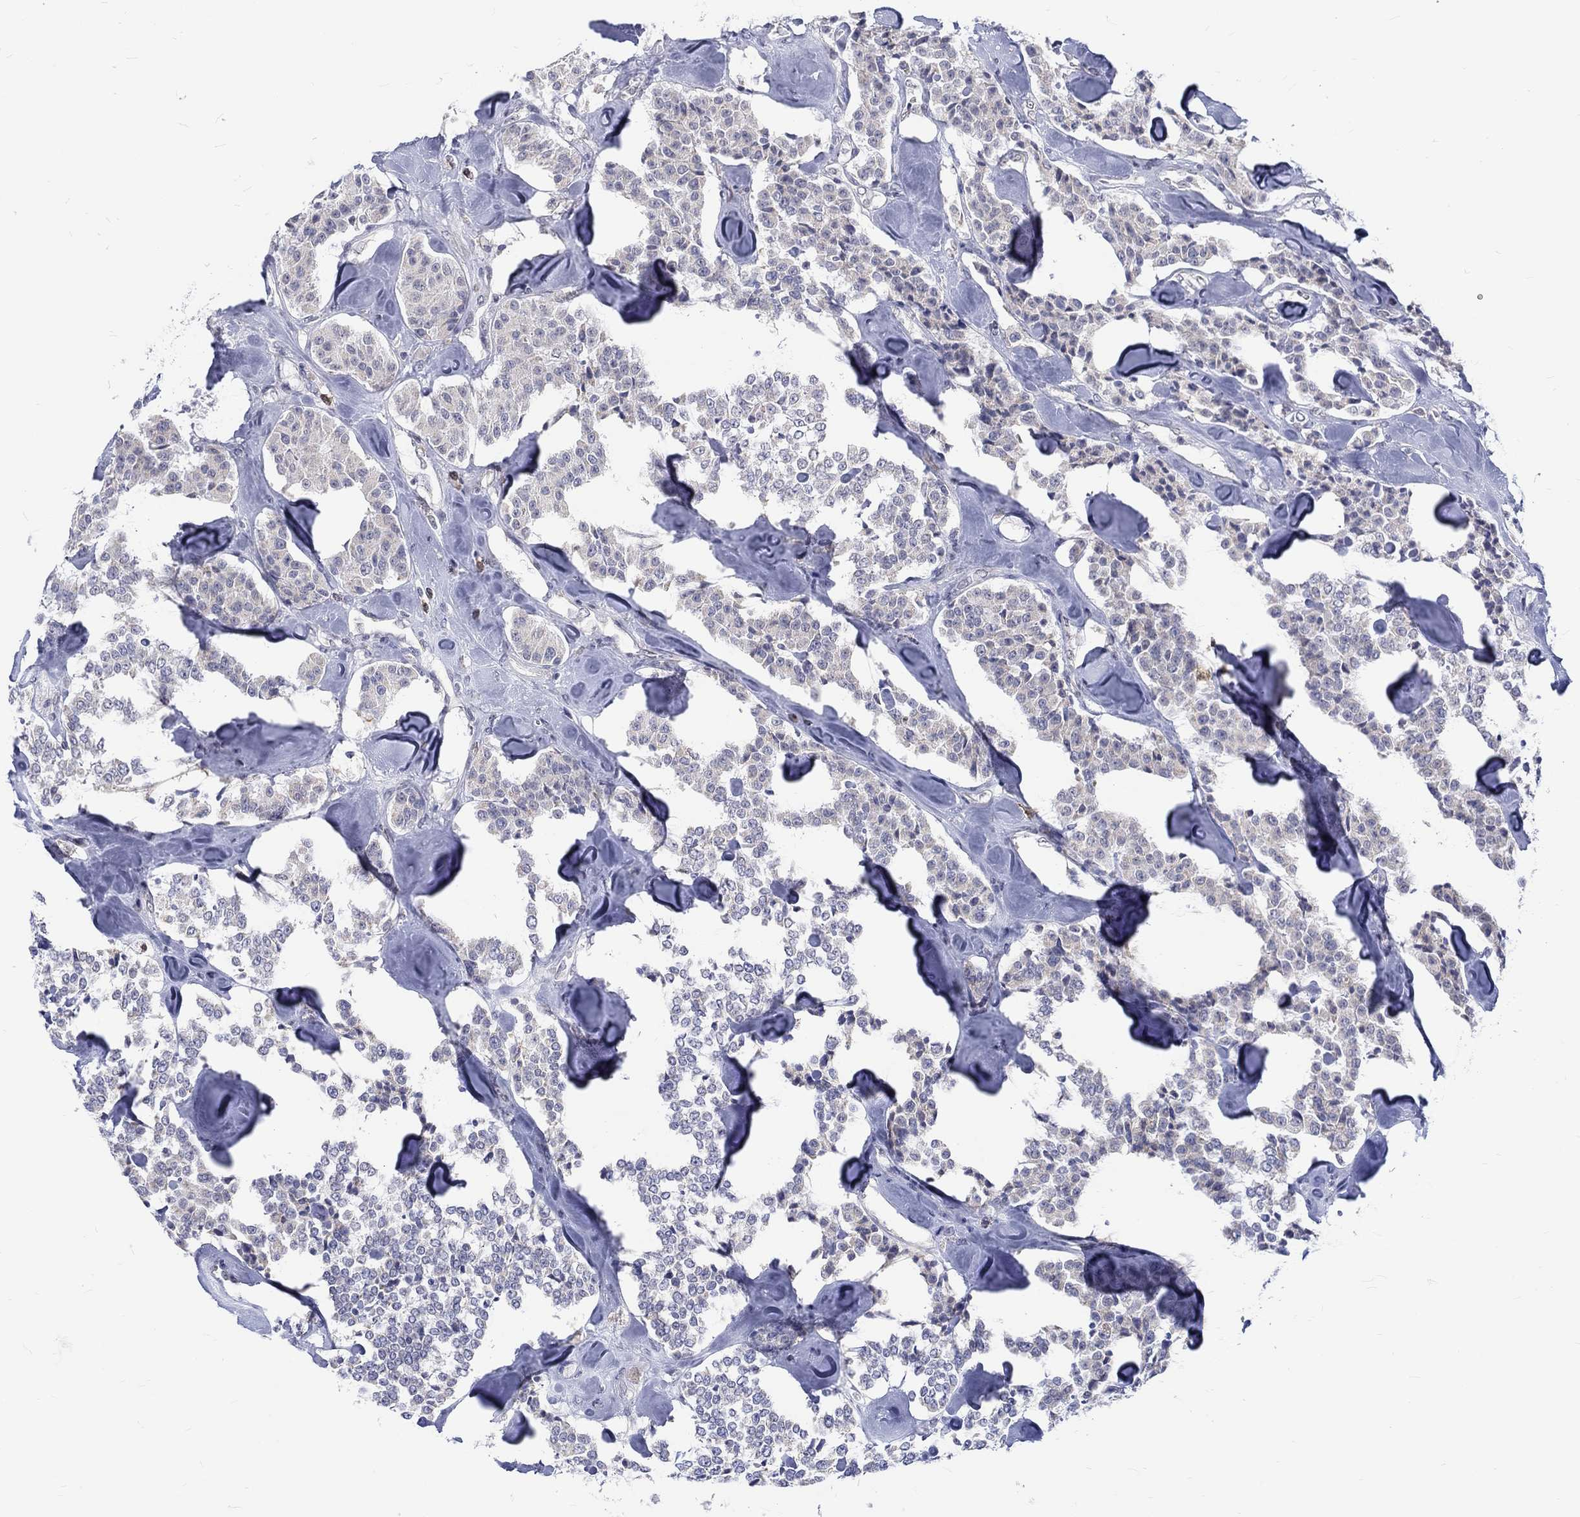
{"staining": {"intensity": "negative", "quantity": "none", "location": "none"}, "tissue": "carcinoid", "cell_type": "Tumor cells", "image_type": "cancer", "snomed": [{"axis": "morphology", "description": "Carcinoid, malignant, NOS"}, {"axis": "topography", "description": "Pancreas"}], "caption": "This is an immunohistochemistry (IHC) image of human carcinoid. There is no positivity in tumor cells.", "gene": "ST6GALNAC1", "patient": {"sex": "male", "age": 41}}